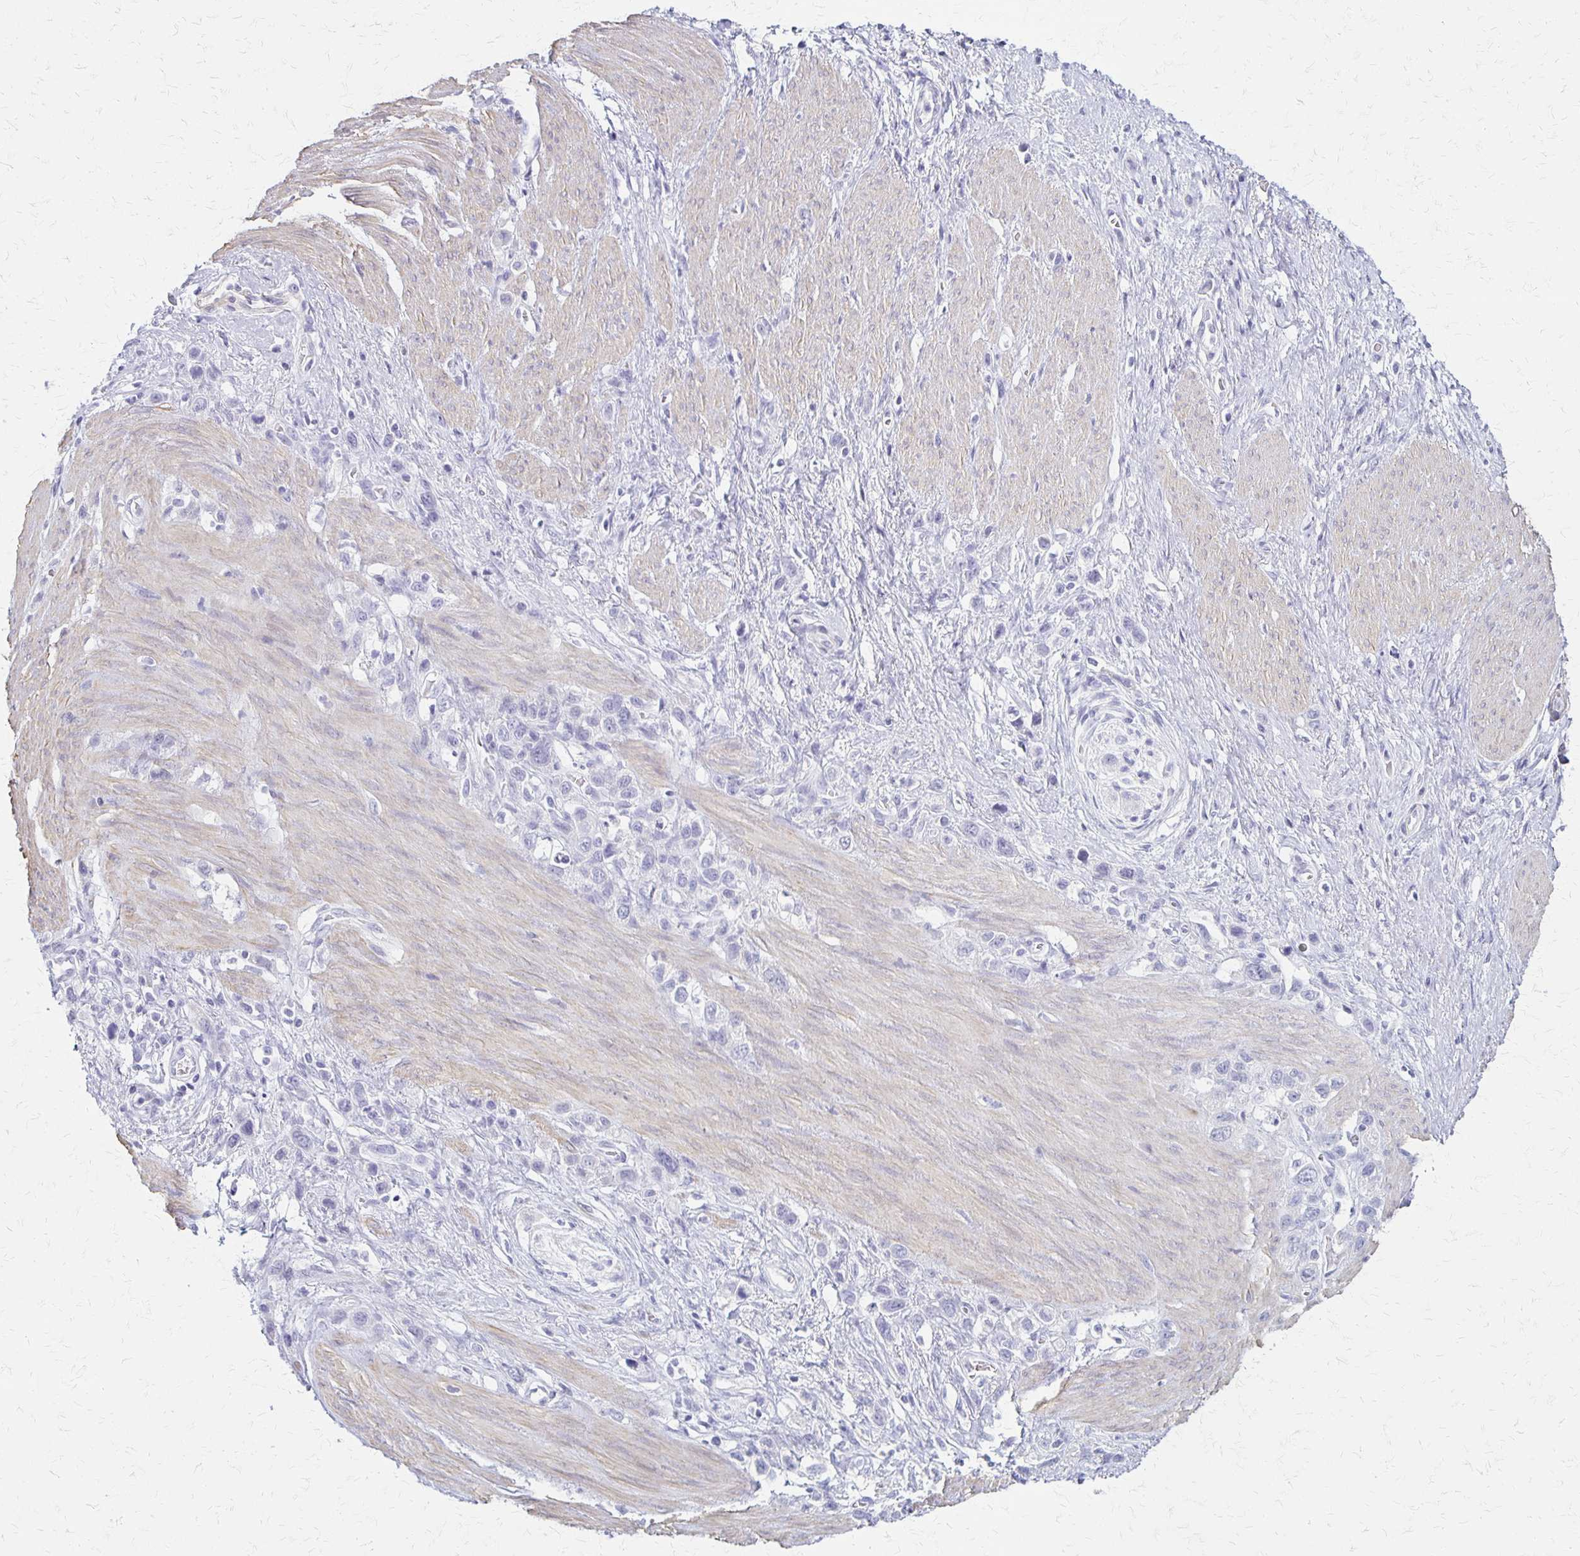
{"staining": {"intensity": "negative", "quantity": "none", "location": "none"}, "tissue": "stomach cancer", "cell_type": "Tumor cells", "image_type": "cancer", "snomed": [{"axis": "morphology", "description": "Adenocarcinoma, NOS"}, {"axis": "topography", "description": "Stomach"}], "caption": "A photomicrograph of human adenocarcinoma (stomach) is negative for staining in tumor cells.", "gene": "IVL", "patient": {"sex": "female", "age": 65}}